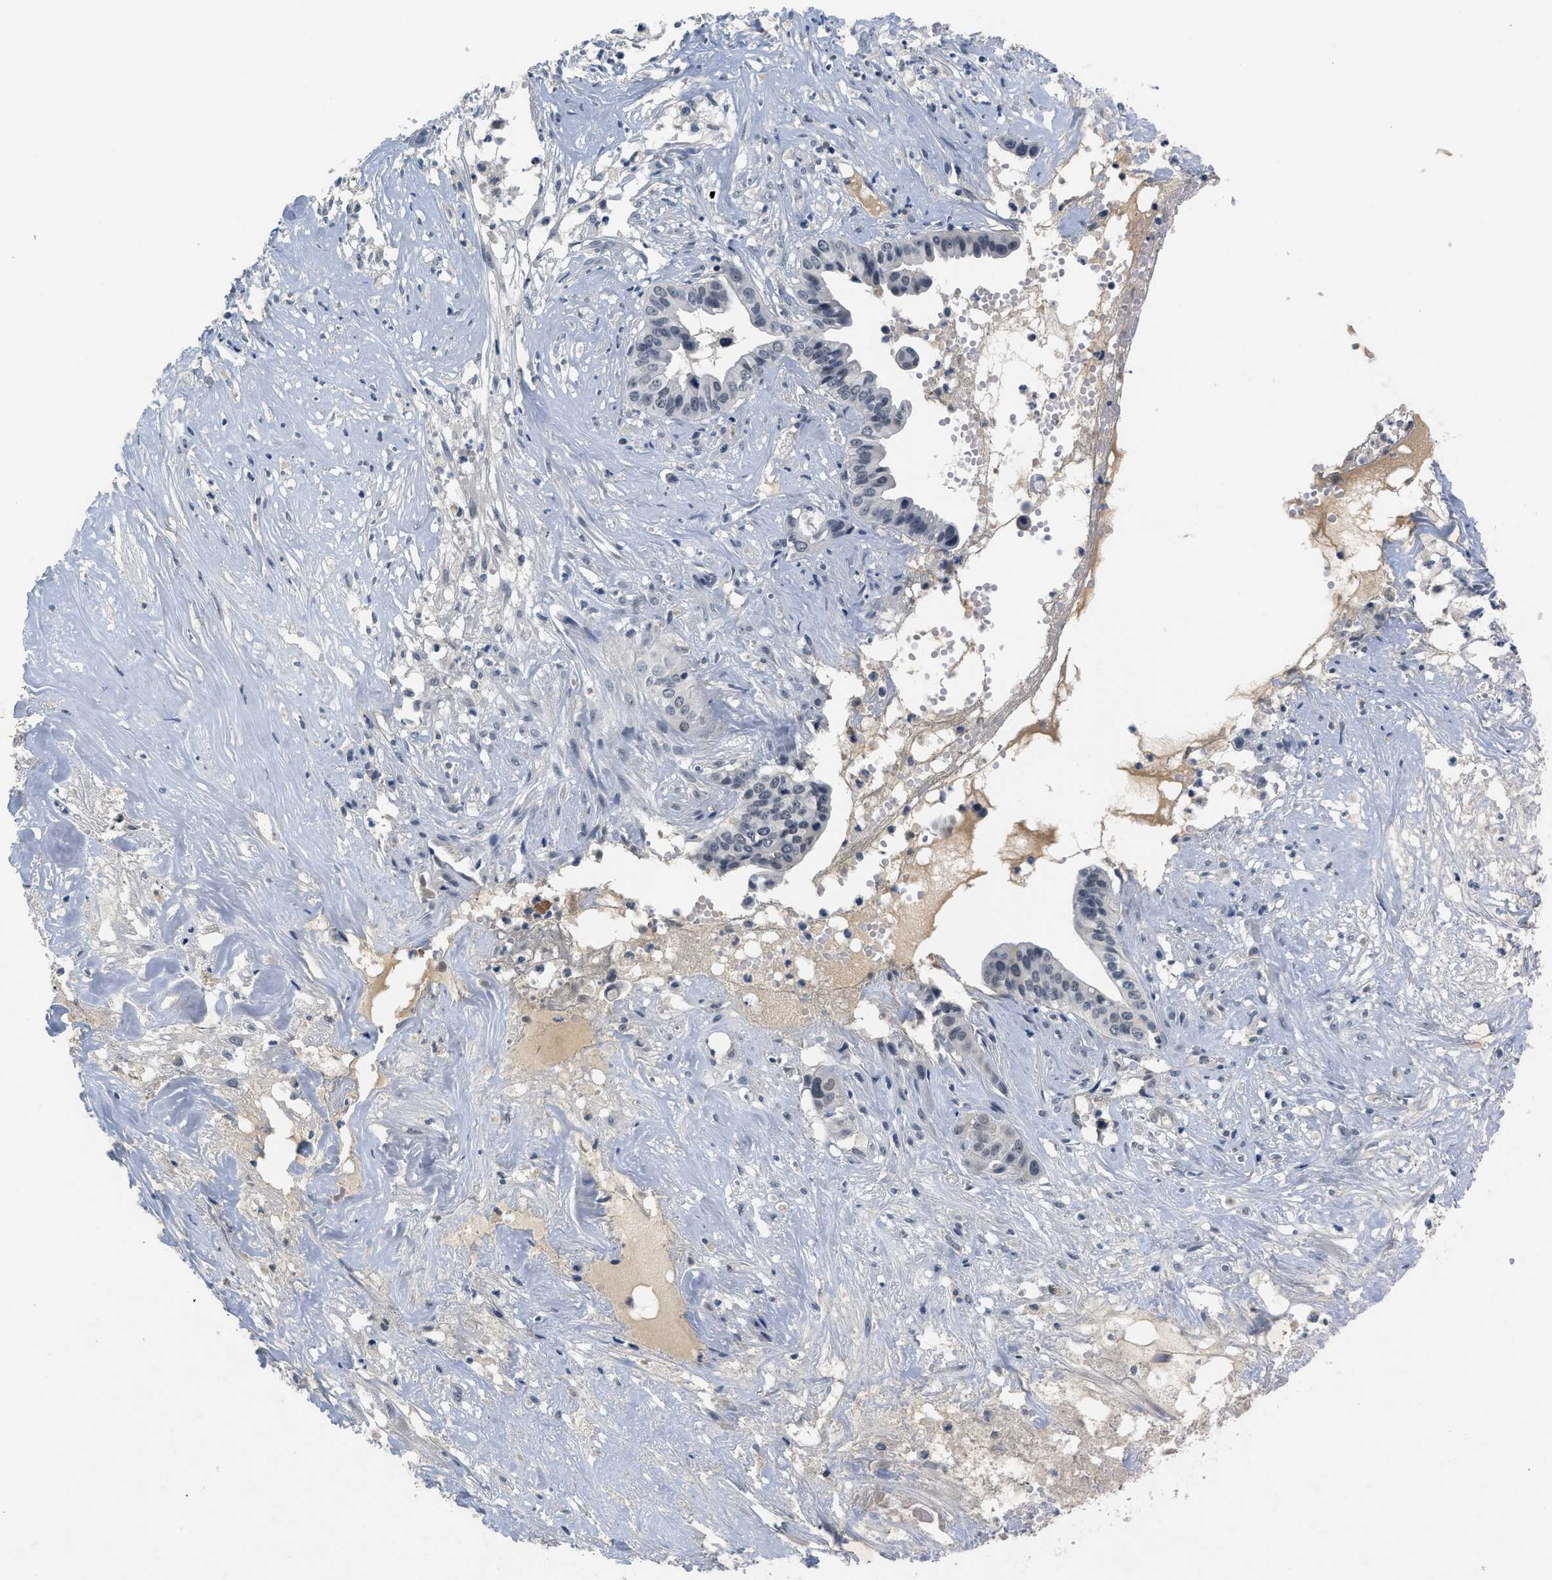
{"staining": {"intensity": "negative", "quantity": "none", "location": "none"}, "tissue": "liver cancer", "cell_type": "Tumor cells", "image_type": "cancer", "snomed": [{"axis": "morphology", "description": "Cholangiocarcinoma"}, {"axis": "topography", "description": "Liver"}], "caption": "Cholangiocarcinoma (liver) stained for a protein using IHC demonstrates no positivity tumor cells.", "gene": "MZF1", "patient": {"sex": "female", "age": 61}}